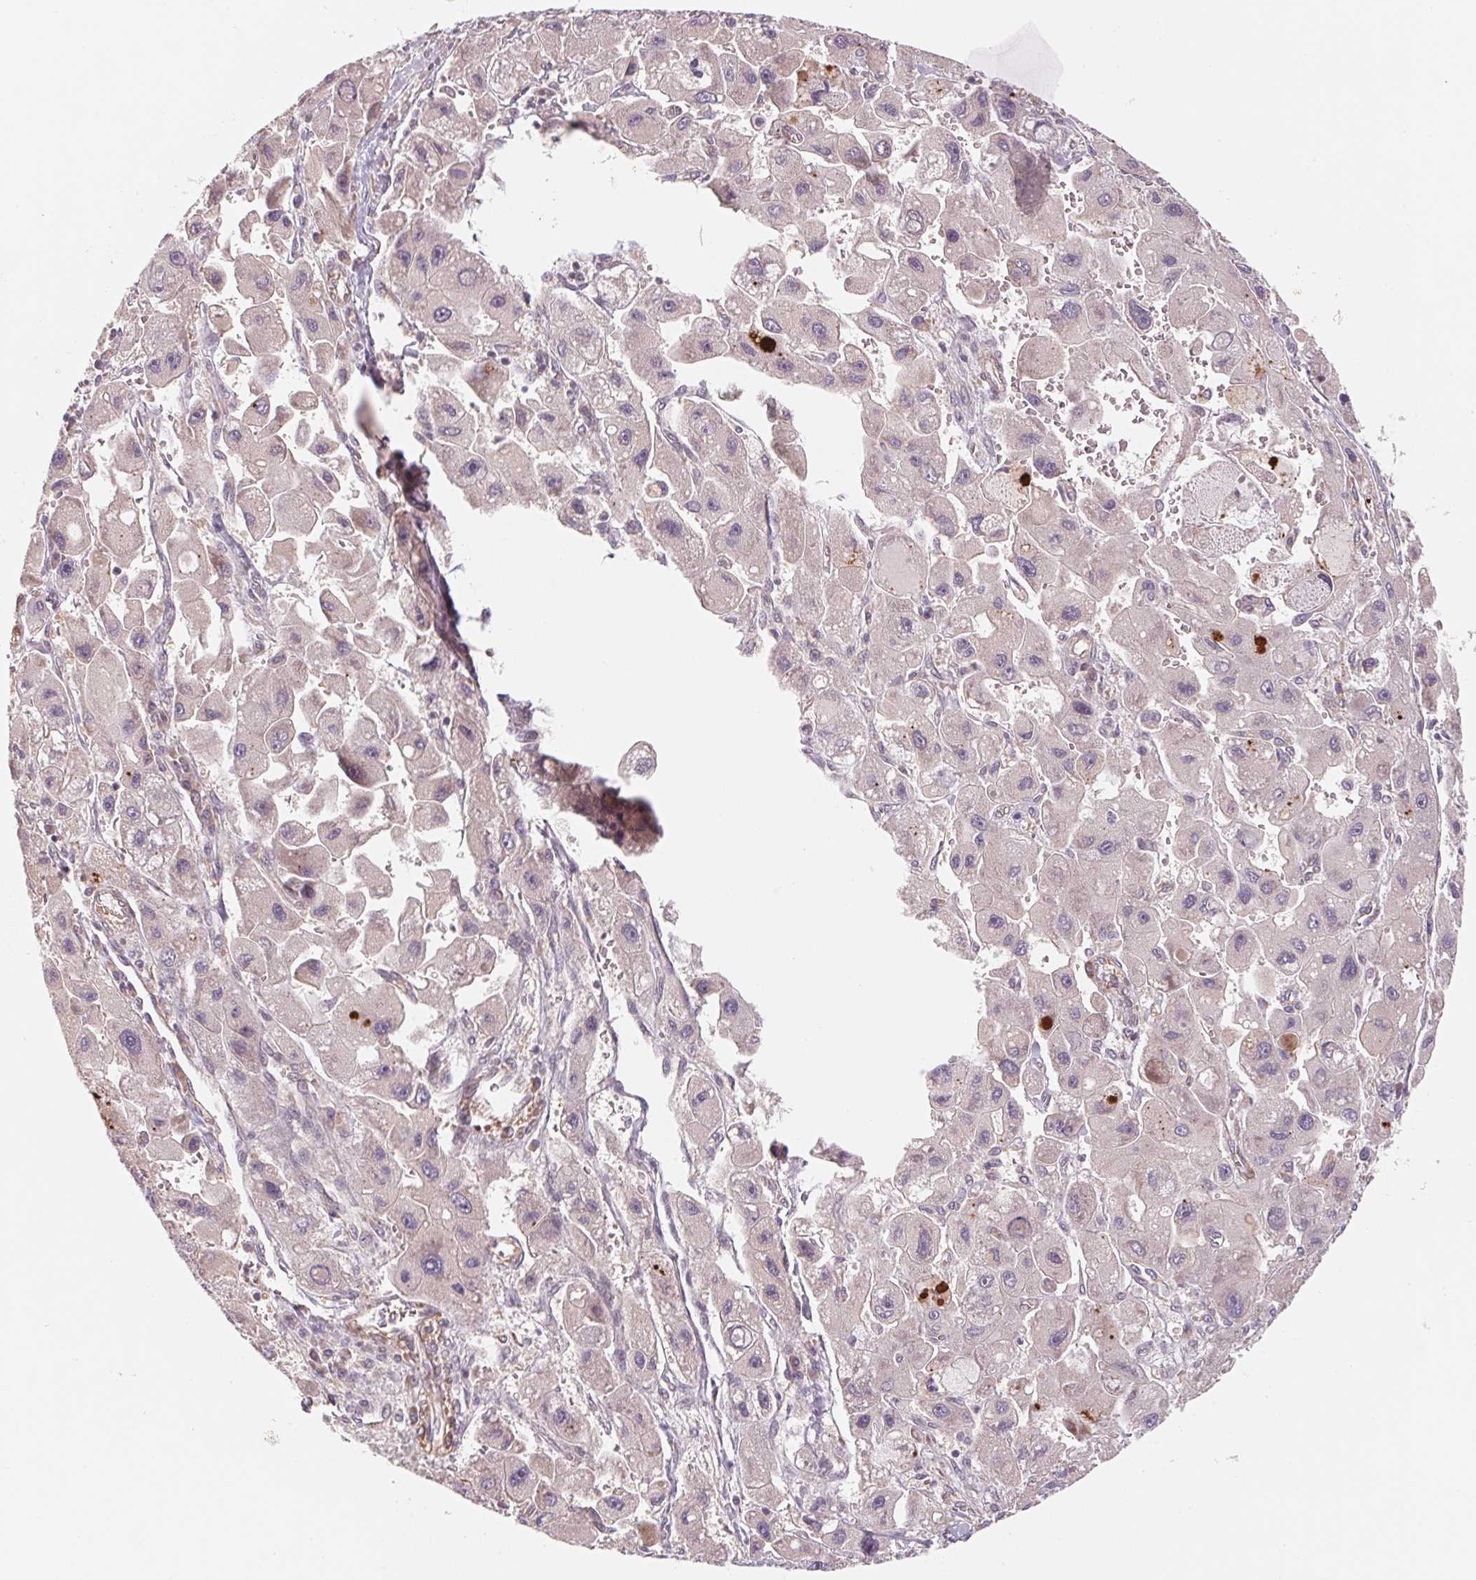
{"staining": {"intensity": "negative", "quantity": "none", "location": "none"}, "tissue": "liver cancer", "cell_type": "Tumor cells", "image_type": "cancer", "snomed": [{"axis": "morphology", "description": "Carcinoma, Hepatocellular, NOS"}, {"axis": "topography", "description": "Liver"}], "caption": "Immunohistochemistry (IHC) image of liver cancer stained for a protein (brown), which reveals no positivity in tumor cells. (DAB (3,3'-diaminobenzidine) IHC visualized using brightfield microscopy, high magnification).", "gene": "CCDC112", "patient": {"sex": "male", "age": 24}}